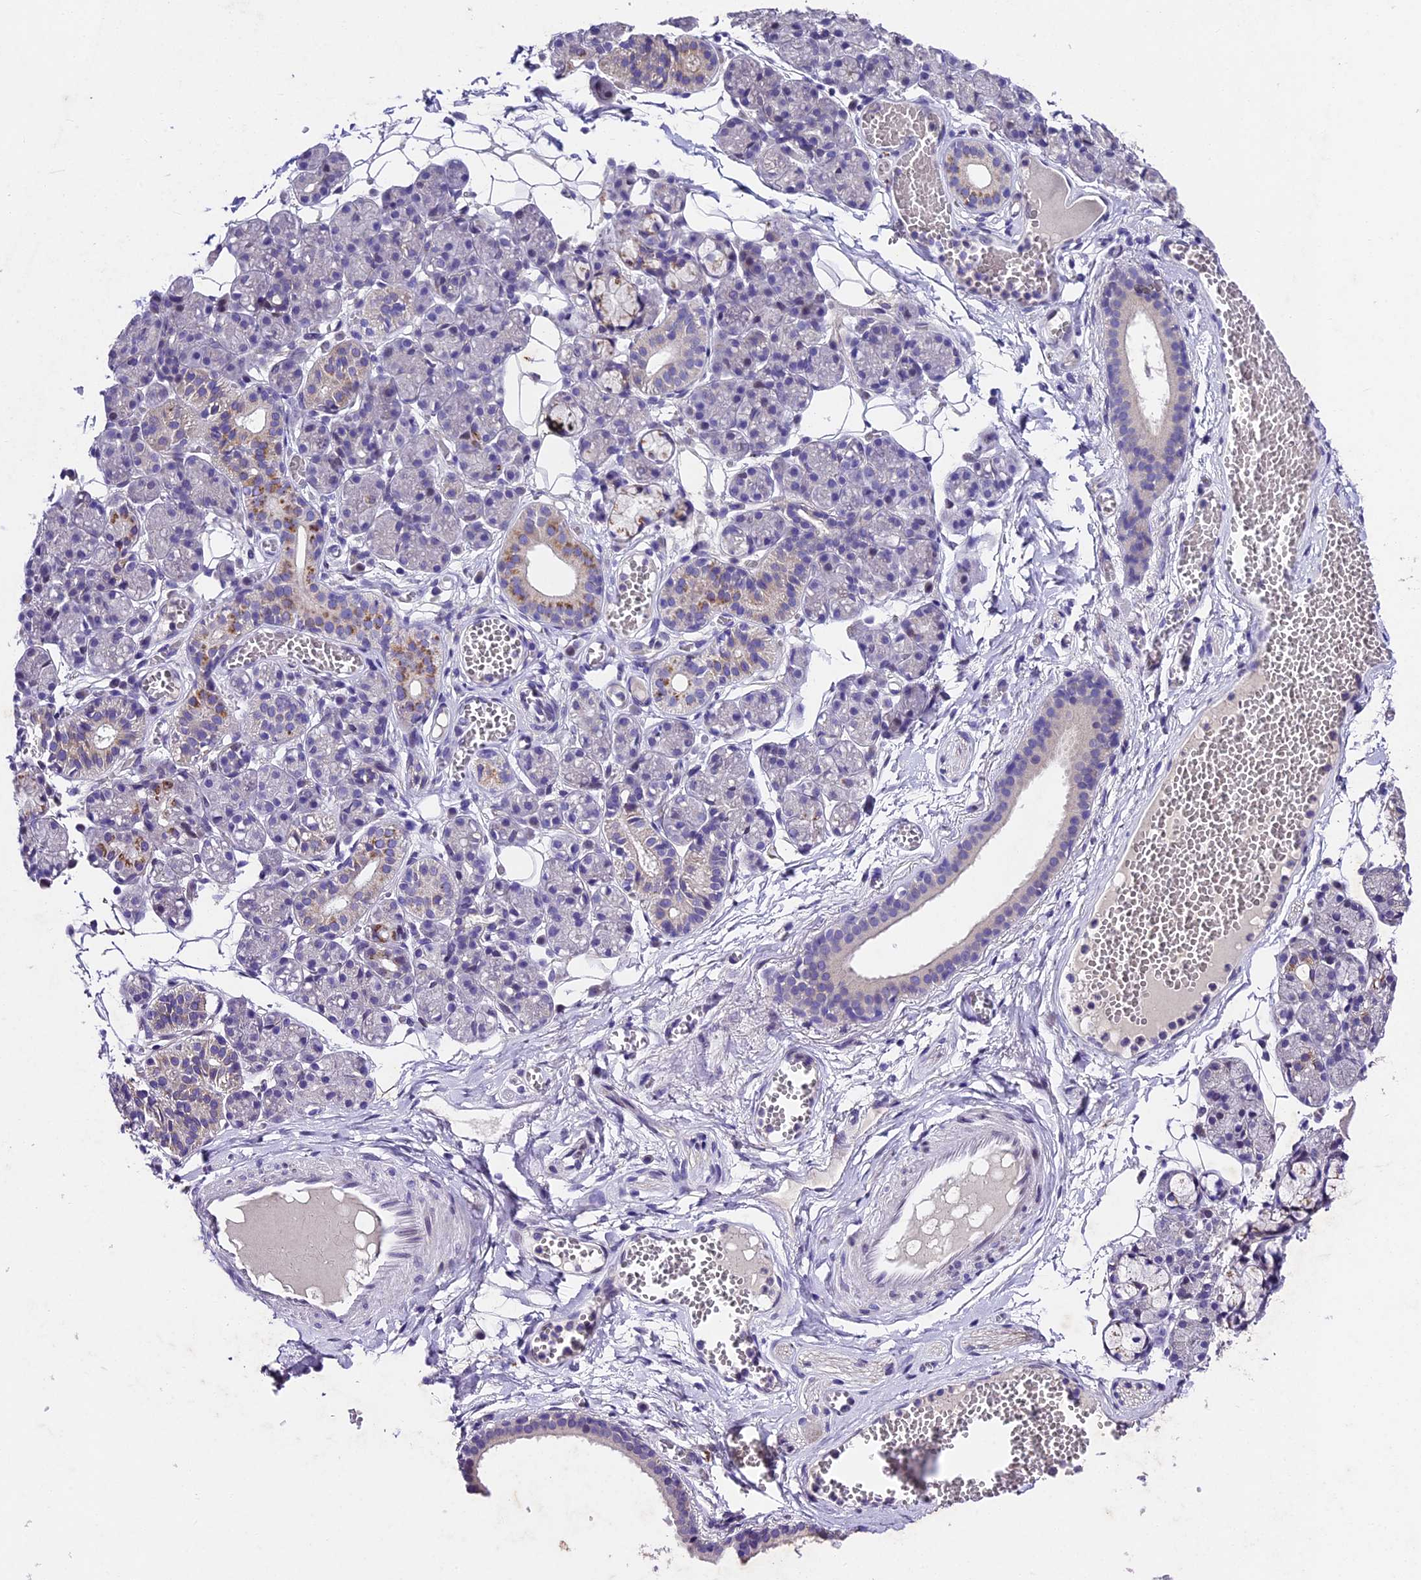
{"staining": {"intensity": "moderate", "quantity": "<25%", "location": "cytoplasmic/membranous"}, "tissue": "salivary gland", "cell_type": "Glandular cells", "image_type": "normal", "snomed": [{"axis": "morphology", "description": "Normal tissue, NOS"}, {"axis": "topography", "description": "Salivary gland"}], "caption": "Immunohistochemistry (IHC) photomicrograph of unremarkable salivary gland: human salivary gland stained using immunohistochemistry (IHC) displays low levels of moderate protein expression localized specifically in the cytoplasmic/membranous of glandular cells, appearing as a cytoplasmic/membranous brown color.", "gene": "IFT140", "patient": {"sex": "male", "age": 63}}